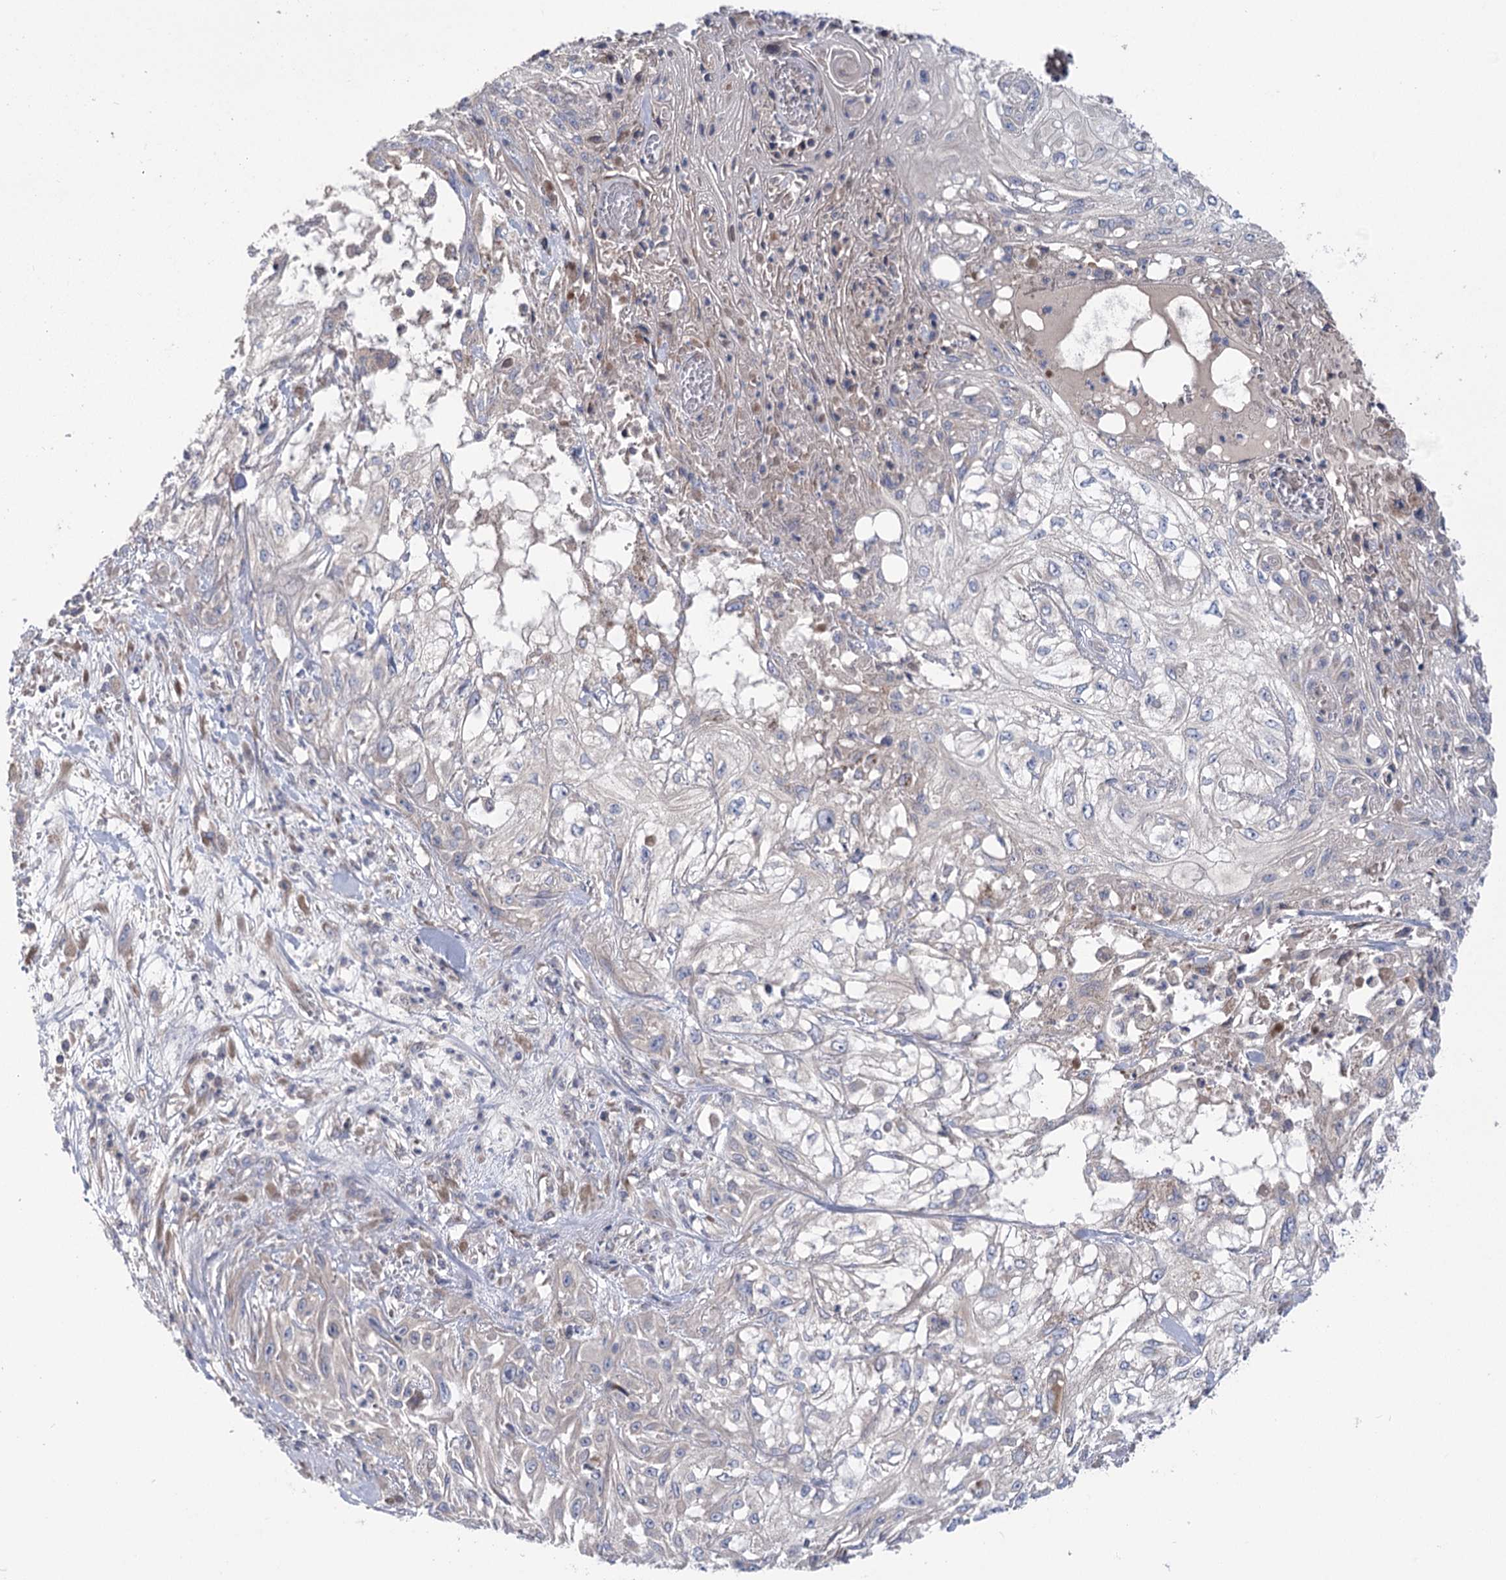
{"staining": {"intensity": "negative", "quantity": "none", "location": "none"}, "tissue": "skin cancer", "cell_type": "Tumor cells", "image_type": "cancer", "snomed": [{"axis": "morphology", "description": "Squamous cell carcinoma, NOS"}, {"axis": "morphology", "description": "Squamous cell carcinoma, metastatic, NOS"}, {"axis": "topography", "description": "Skin"}, {"axis": "topography", "description": "Lymph node"}], "caption": "Immunohistochemistry of human skin squamous cell carcinoma demonstrates no positivity in tumor cells.", "gene": "PBLD", "patient": {"sex": "male", "age": 75}}